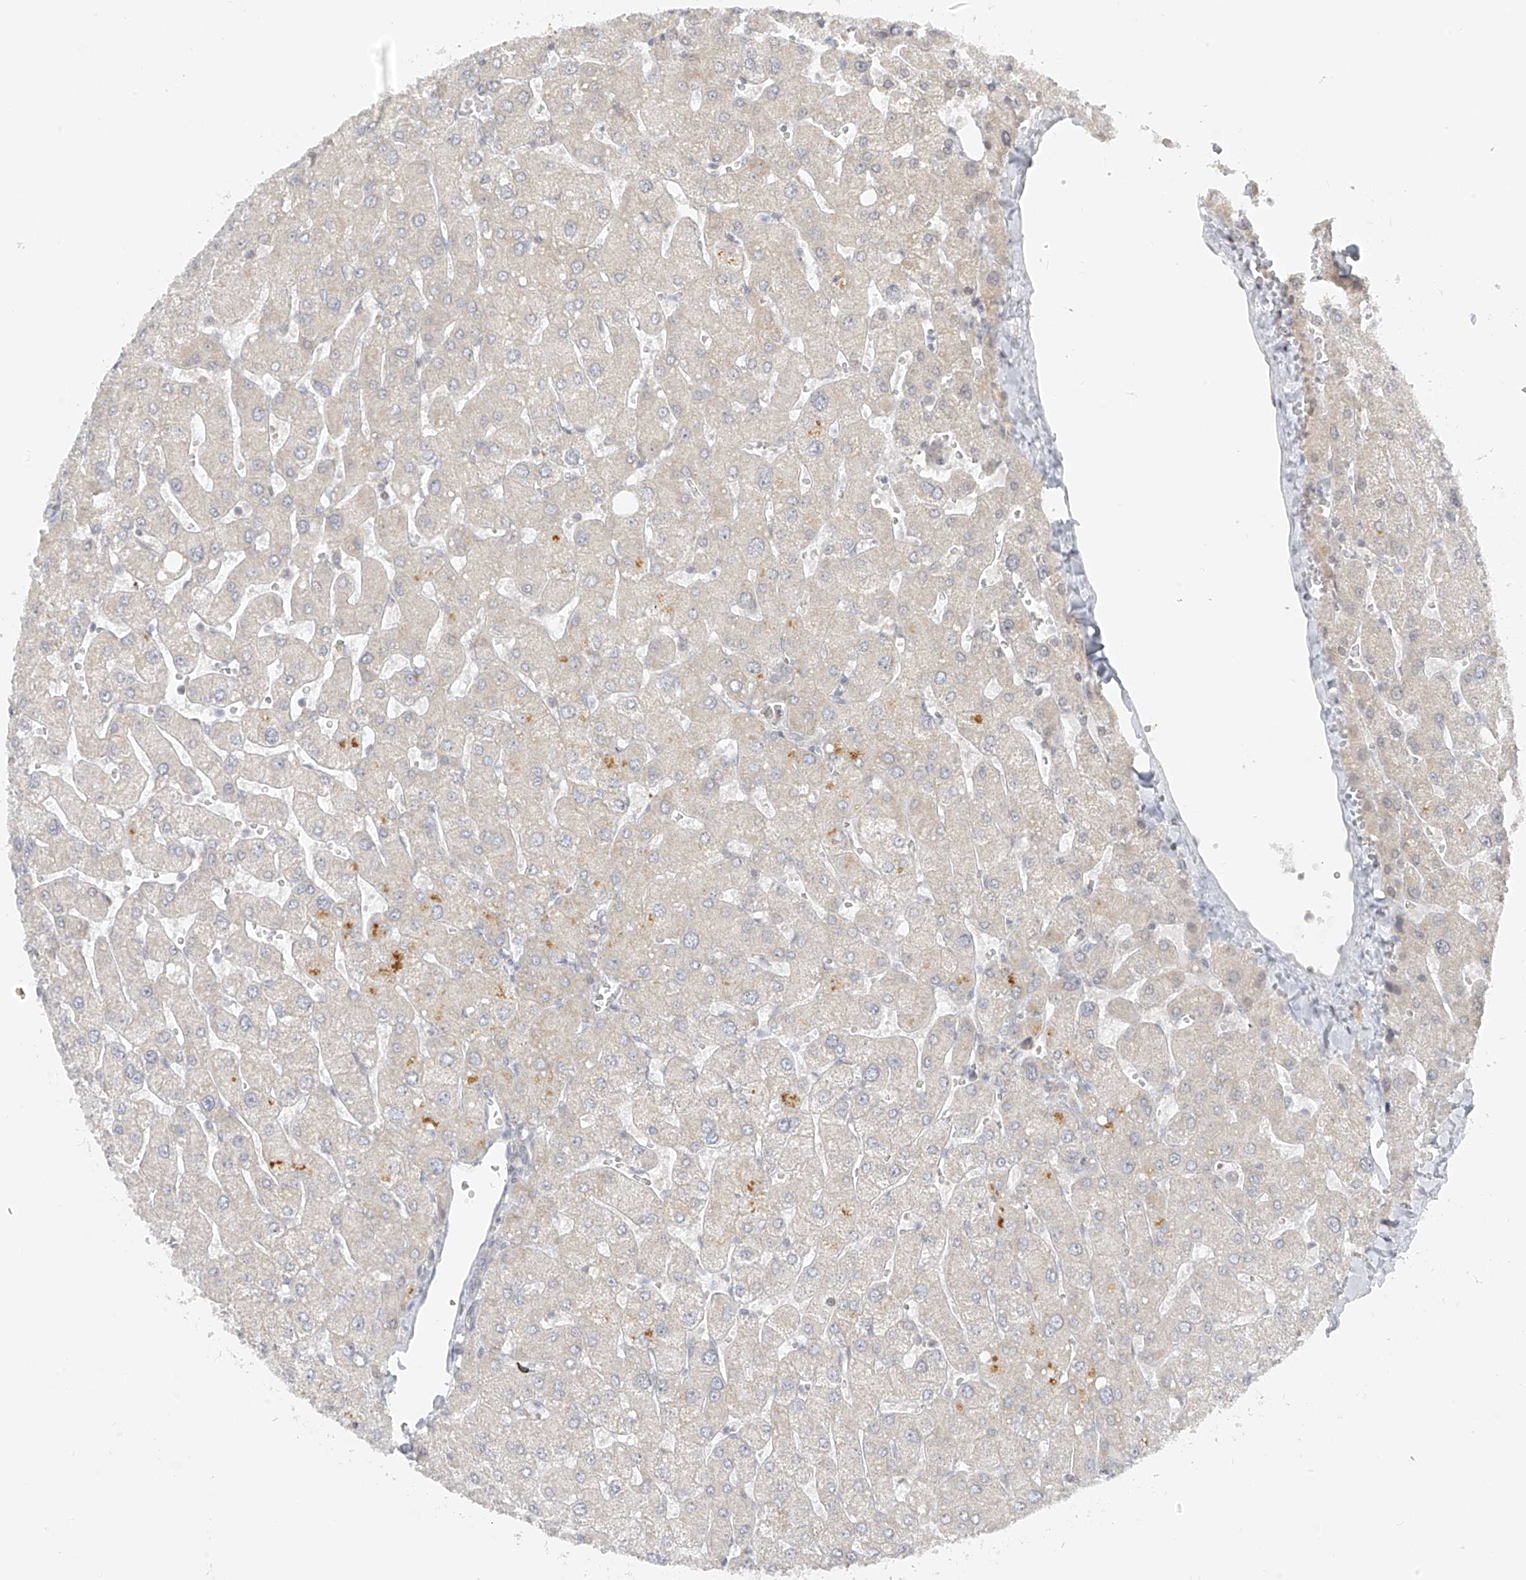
{"staining": {"intensity": "negative", "quantity": "none", "location": "none"}, "tissue": "liver", "cell_type": "Cholangiocytes", "image_type": "normal", "snomed": [{"axis": "morphology", "description": "Normal tissue, NOS"}, {"axis": "topography", "description": "Liver"}], "caption": "Micrograph shows no significant protein staining in cholangiocytes of benign liver.", "gene": "DYRK1B", "patient": {"sex": "male", "age": 55}}